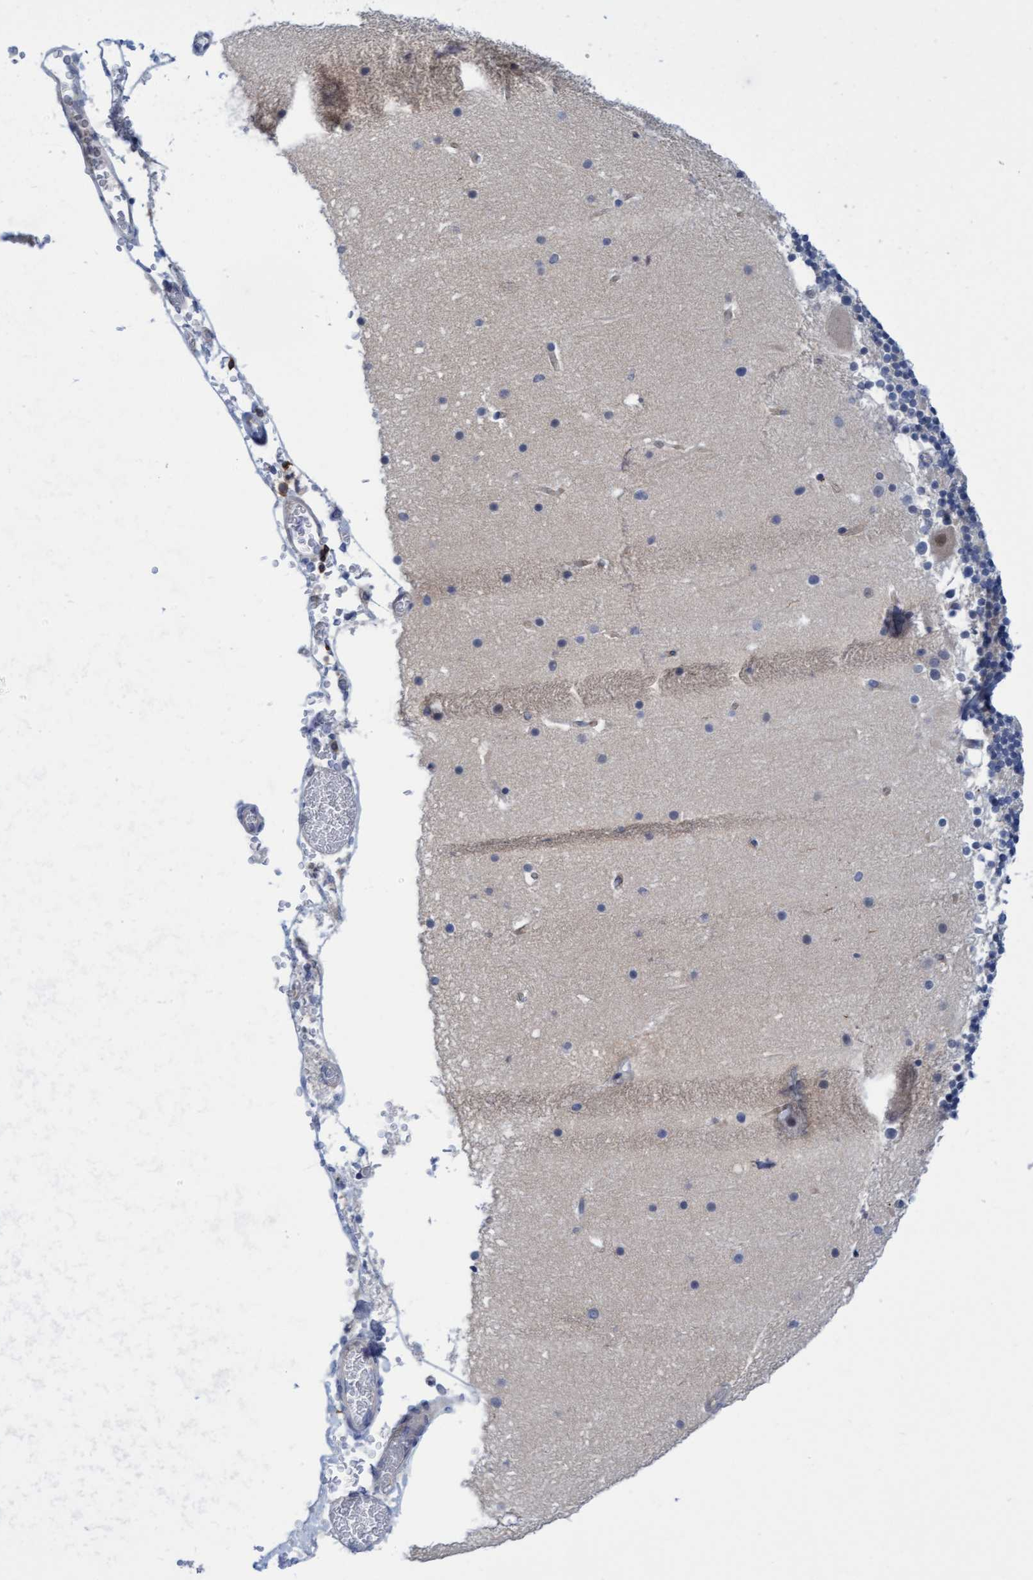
{"staining": {"intensity": "negative", "quantity": "none", "location": "none"}, "tissue": "cerebellum", "cell_type": "Cells in granular layer", "image_type": "normal", "snomed": [{"axis": "morphology", "description": "Normal tissue, NOS"}, {"axis": "topography", "description": "Cerebellum"}], "caption": "High magnification brightfield microscopy of benign cerebellum stained with DAB (brown) and counterstained with hematoxylin (blue): cells in granular layer show no significant expression.", "gene": "FNBP1", "patient": {"sex": "male", "age": 57}}